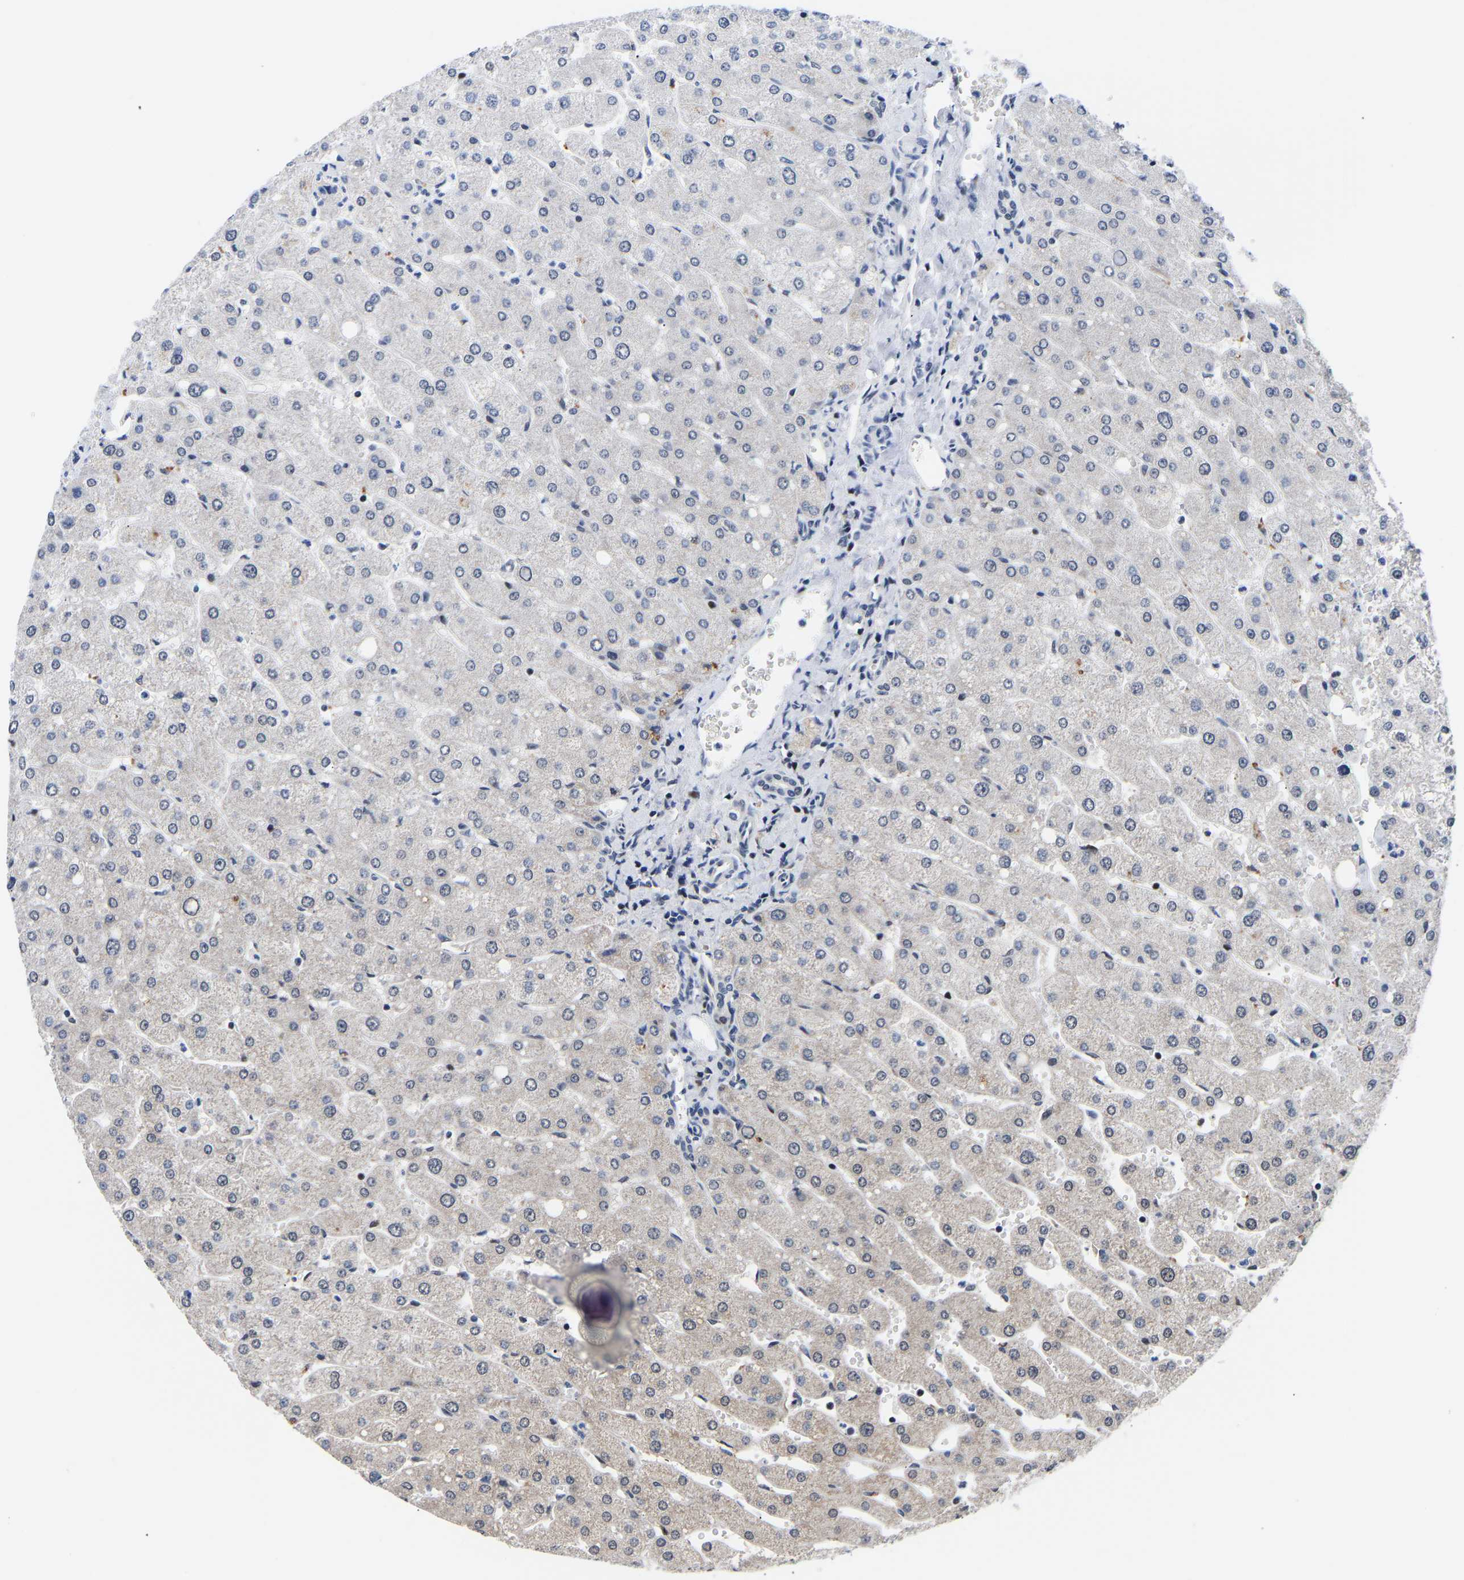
{"staining": {"intensity": "negative", "quantity": "none", "location": "none"}, "tissue": "liver", "cell_type": "Cholangiocytes", "image_type": "normal", "snomed": [{"axis": "morphology", "description": "Normal tissue, NOS"}, {"axis": "topography", "description": "Liver"}], "caption": "IHC photomicrograph of benign liver stained for a protein (brown), which exhibits no expression in cholangiocytes. (DAB immunohistochemistry (IHC) with hematoxylin counter stain).", "gene": "PTRHD1", "patient": {"sex": "male", "age": 55}}